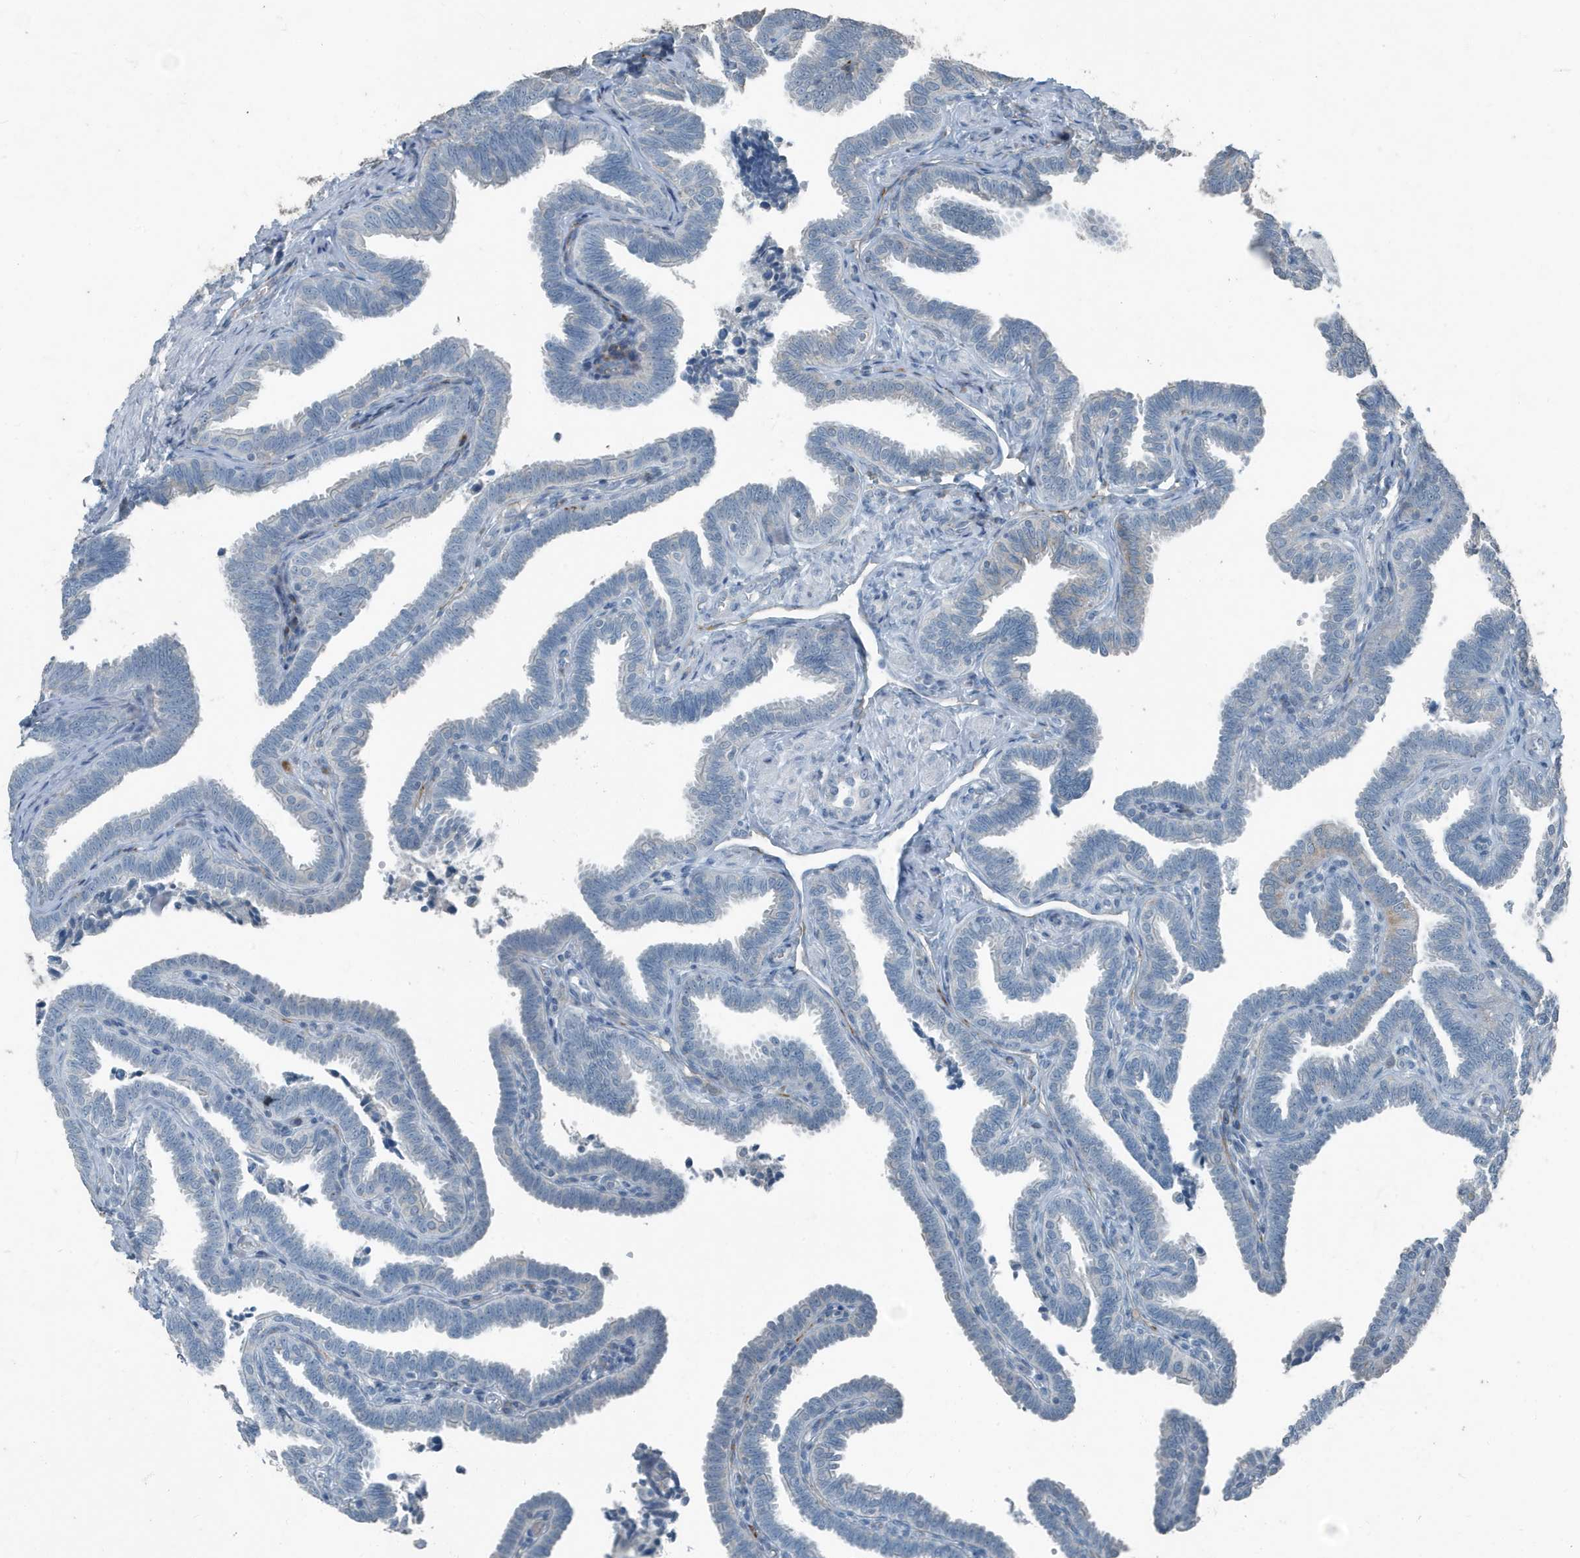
{"staining": {"intensity": "negative", "quantity": "none", "location": "none"}, "tissue": "fallopian tube", "cell_type": "Glandular cells", "image_type": "normal", "snomed": [{"axis": "morphology", "description": "Normal tissue, NOS"}, {"axis": "topography", "description": "Fallopian tube"}], "caption": "This is an immunohistochemistry (IHC) image of unremarkable fallopian tube. There is no staining in glandular cells.", "gene": "FAM162A", "patient": {"sex": "female", "age": 39}}